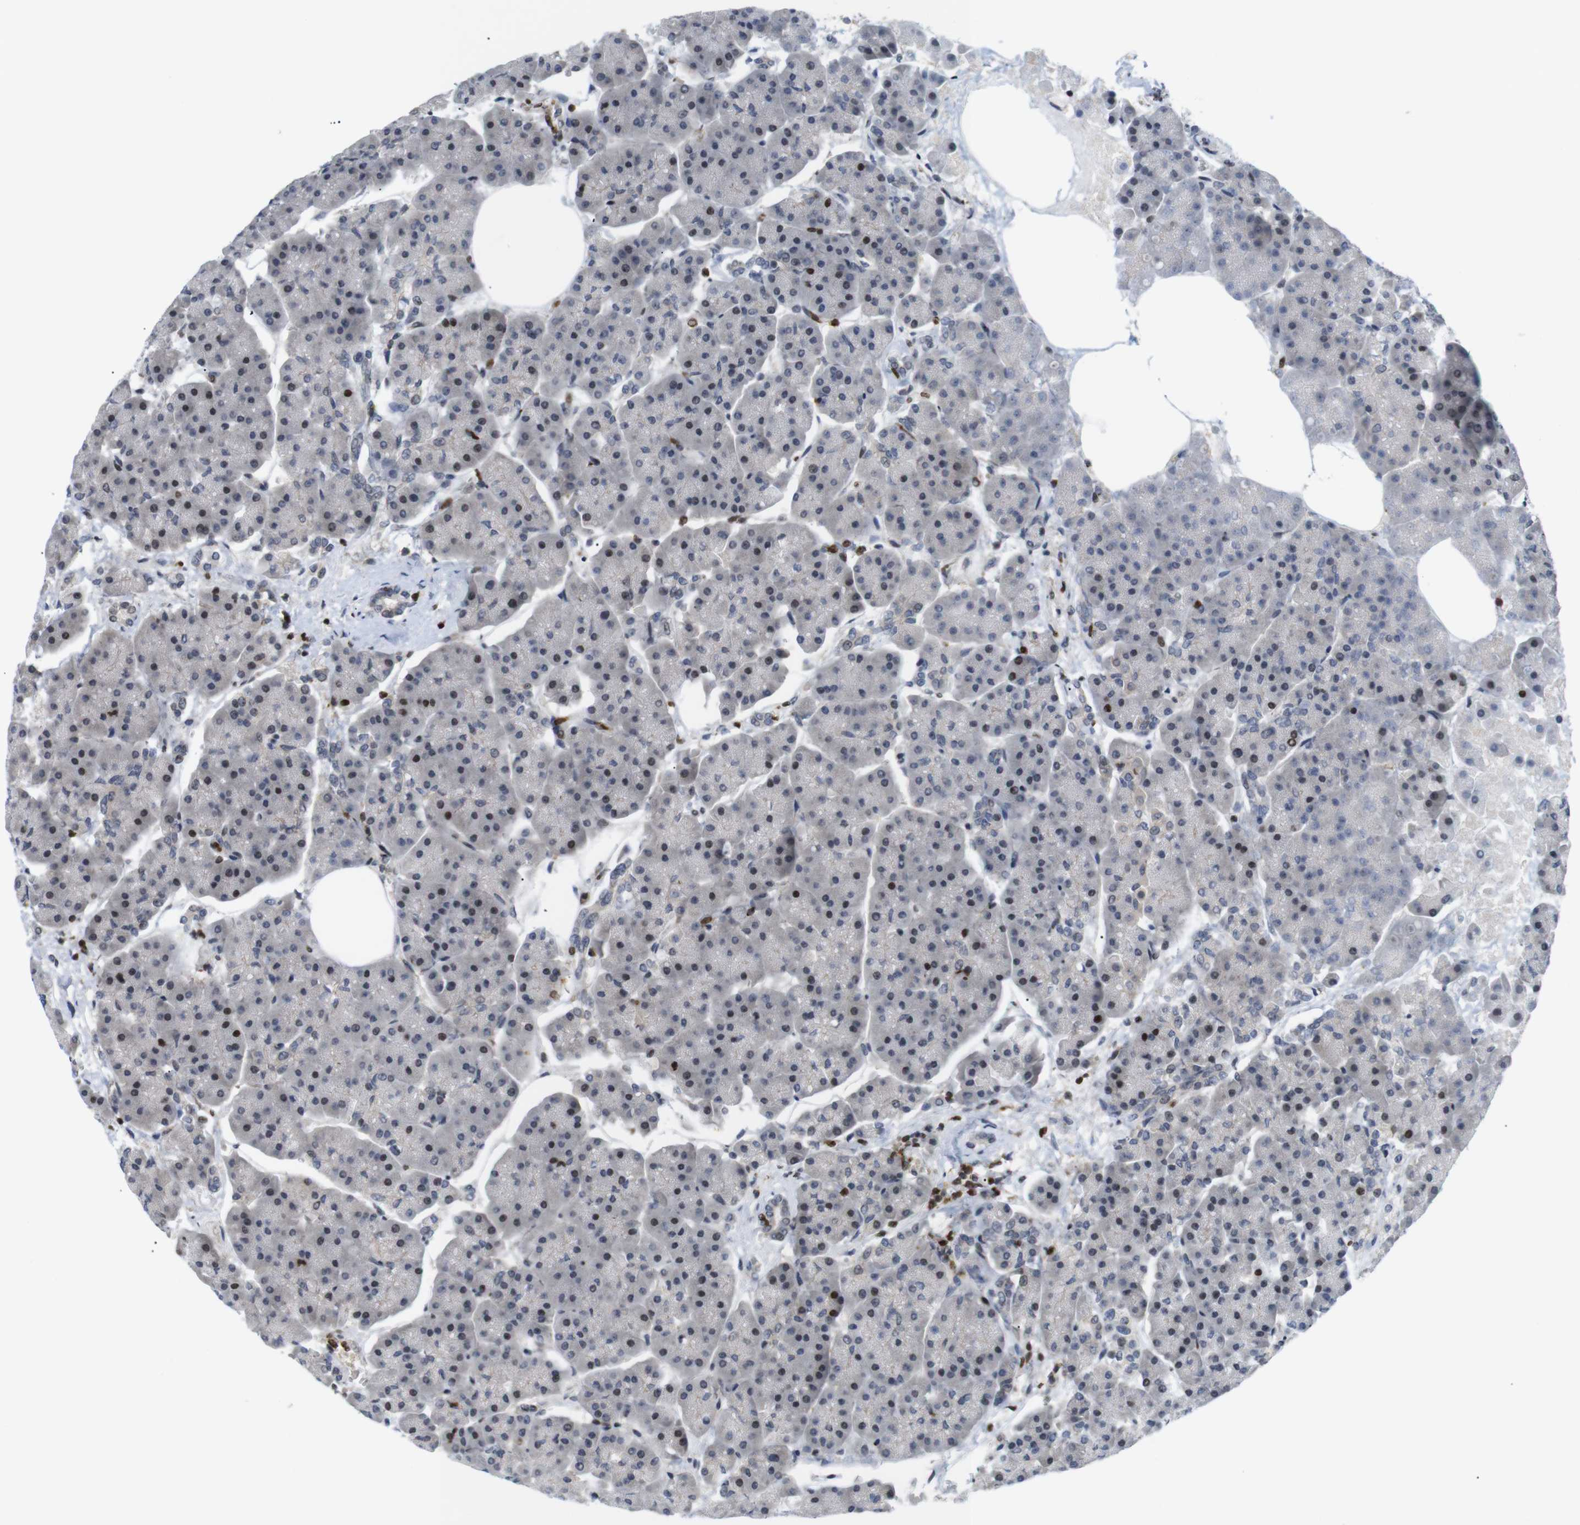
{"staining": {"intensity": "moderate", "quantity": "<25%", "location": "nuclear"}, "tissue": "pancreas", "cell_type": "Exocrine glandular cells", "image_type": "normal", "snomed": [{"axis": "morphology", "description": "Normal tissue, NOS"}, {"axis": "topography", "description": "Pancreas"}], "caption": "Immunohistochemical staining of normal human pancreas exhibits <25% levels of moderate nuclear protein staining in about <25% of exocrine glandular cells.", "gene": "MBD1", "patient": {"sex": "female", "age": 70}}